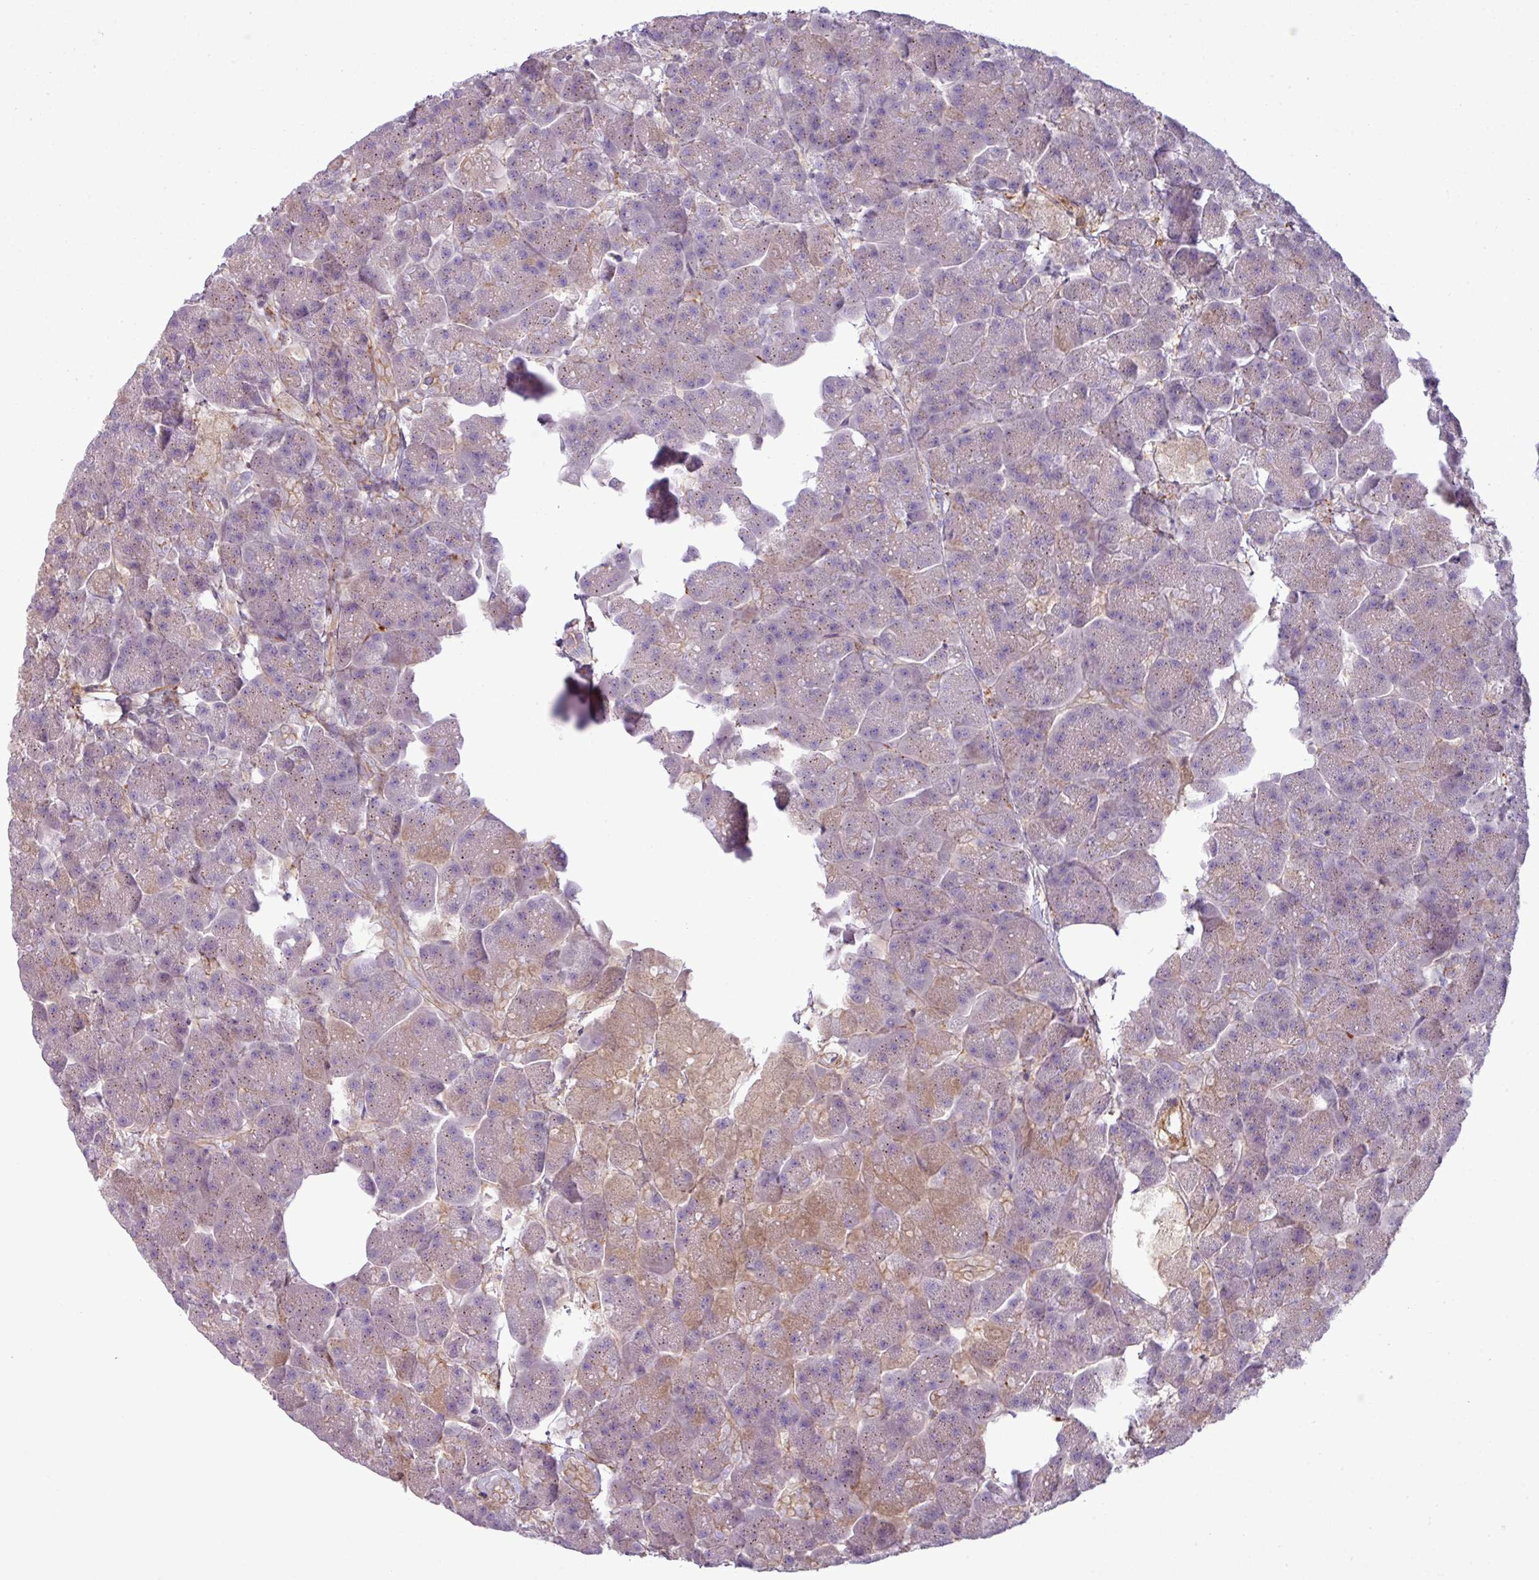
{"staining": {"intensity": "weak", "quantity": "<25%", "location": "cytoplasmic/membranous"}, "tissue": "pancreas", "cell_type": "Exocrine glandular cells", "image_type": "normal", "snomed": [{"axis": "morphology", "description": "Normal tissue, NOS"}, {"axis": "topography", "description": "Pancreas"}, {"axis": "topography", "description": "Peripheral nerve tissue"}], "caption": "Immunohistochemistry (IHC) histopathology image of benign pancreas: pancreas stained with DAB (3,3'-diaminobenzidine) demonstrates no significant protein expression in exocrine glandular cells. (DAB (3,3'-diaminobenzidine) IHC with hematoxylin counter stain).", "gene": "COL8A1", "patient": {"sex": "male", "age": 54}}